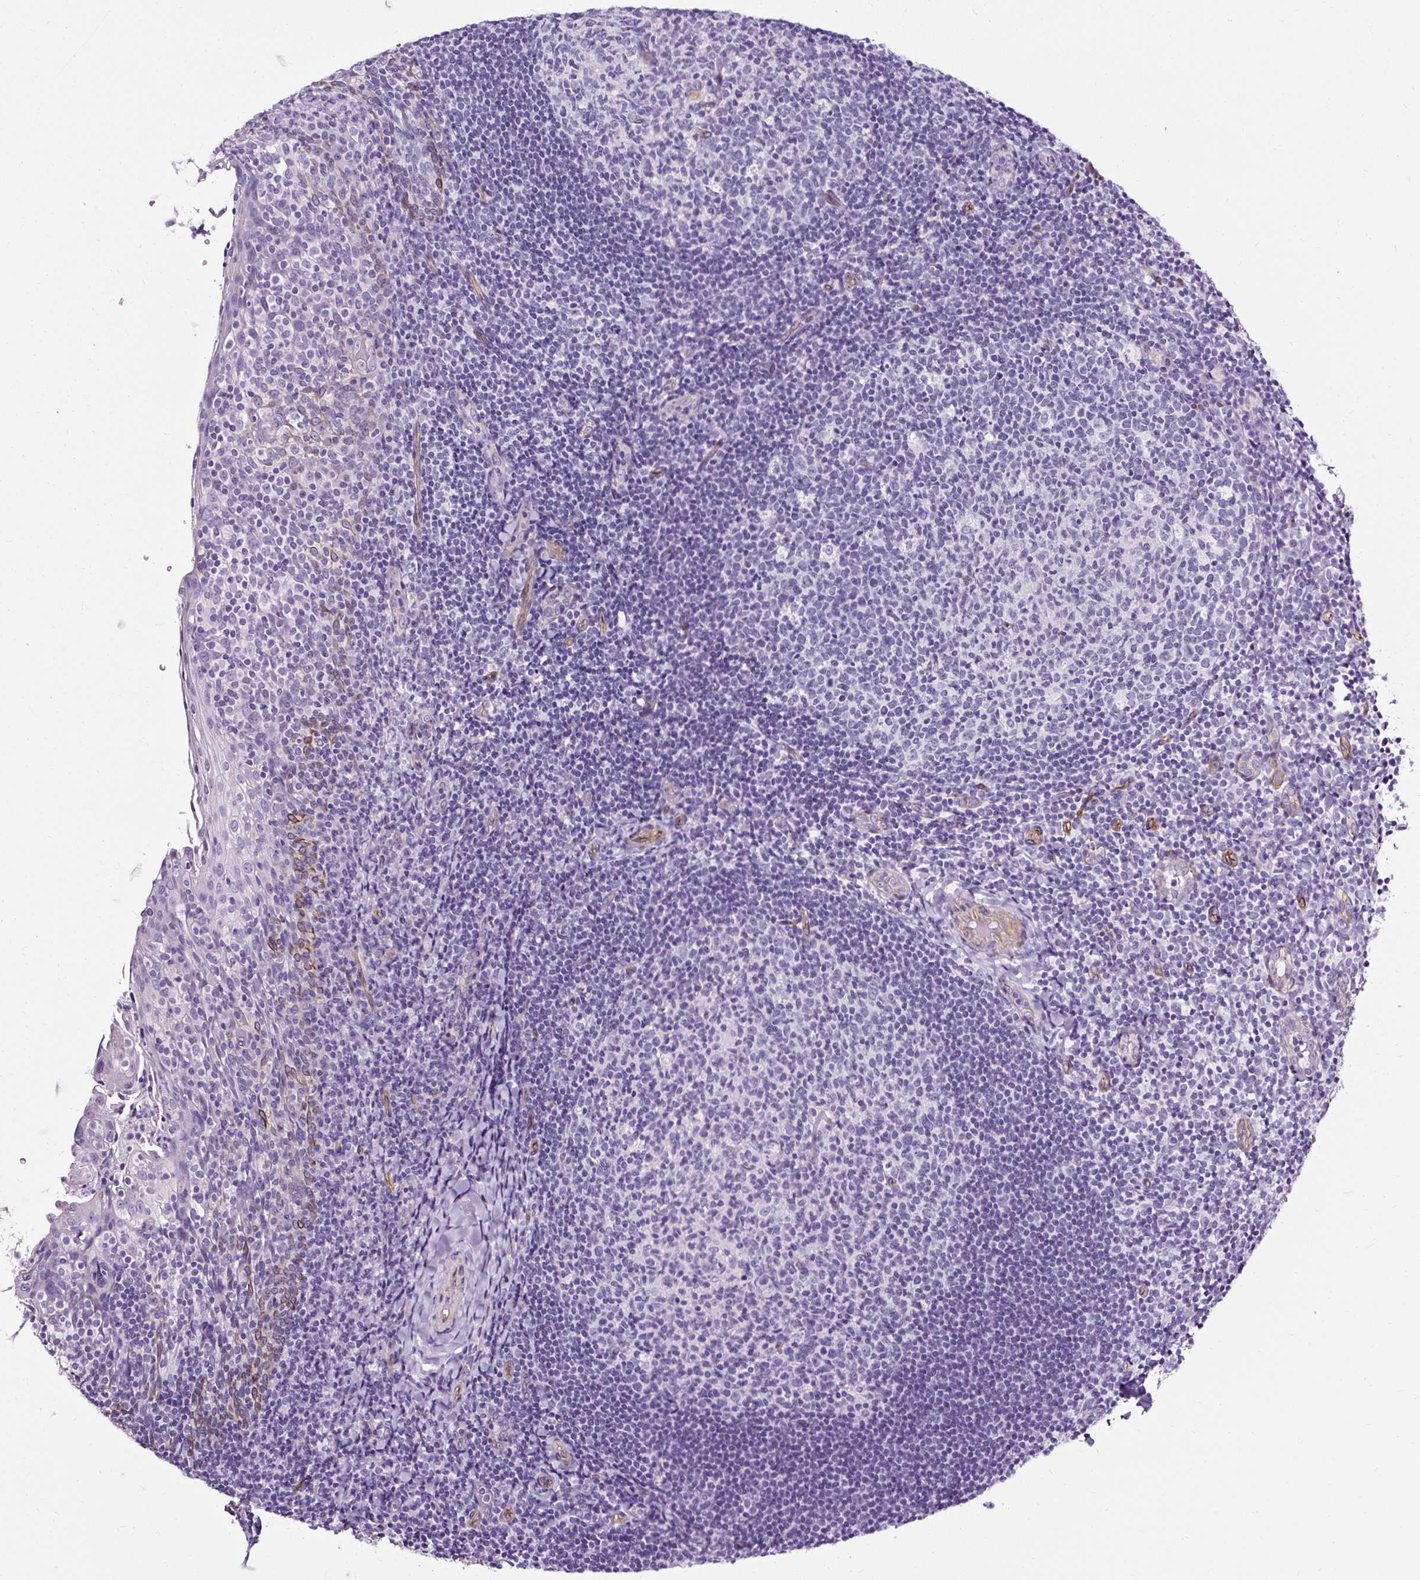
{"staining": {"intensity": "negative", "quantity": "none", "location": "none"}, "tissue": "tonsil", "cell_type": "Germinal center cells", "image_type": "normal", "snomed": [{"axis": "morphology", "description": "Normal tissue, NOS"}, {"axis": "topography", "description": "Tonsil"}], "caption": "High power microscopy image of an immunohistochemistry photomicrograph of benign tonsil, revealing no significant positivity in germinal center cells. (Stains: DAB (3,3'-diaminobenzidine) IHC with hematoxylin counter stain, Microscopy: brightfield microscopy at high magnification).", "gene": "SLC7A8", "patient": {"sex": "female", "age": 10}}